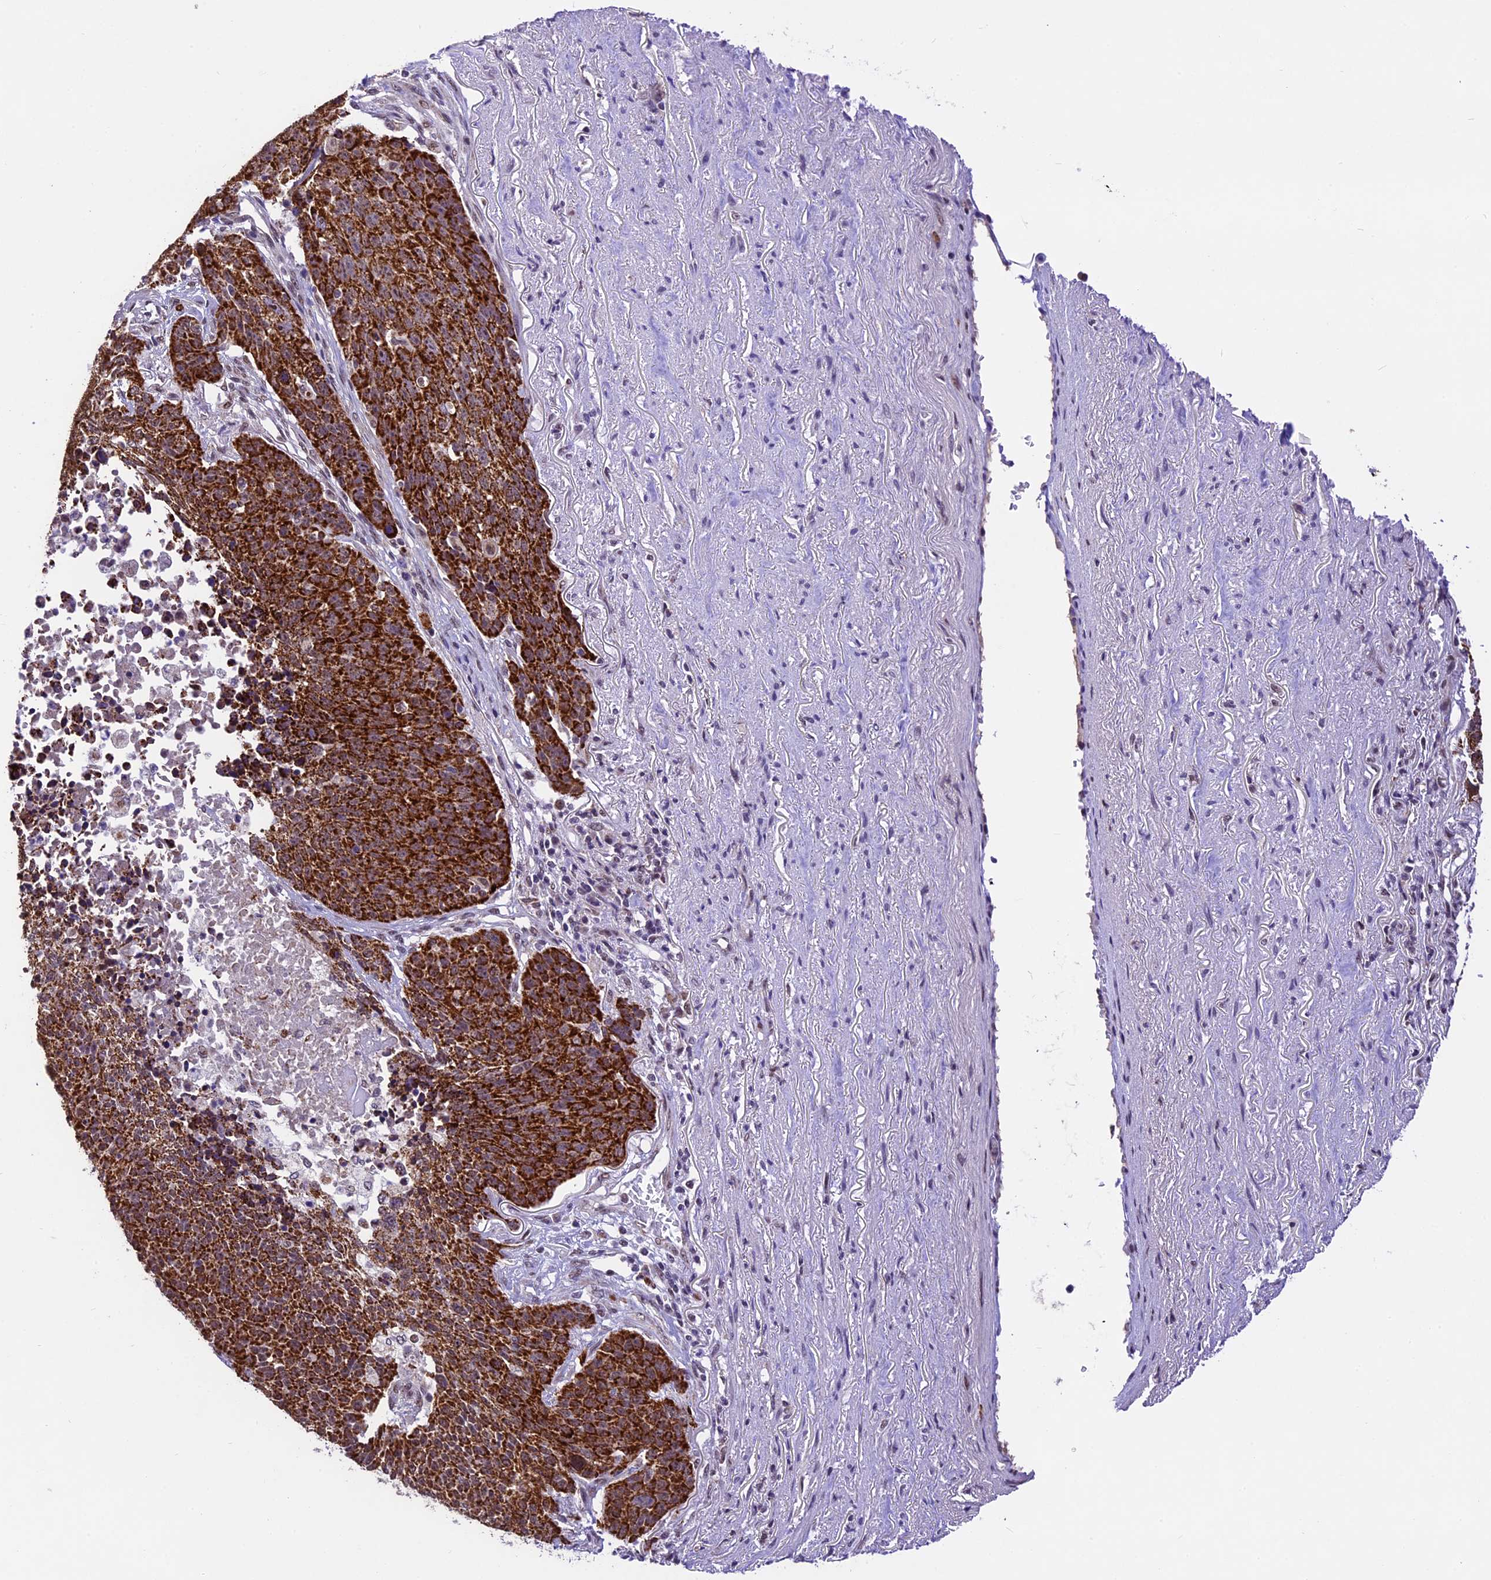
{"staining": {"intensity": "strong", "quantity": ">75%", "location": "cytoplasmic/membranous"}, "tissue": "lung cancer", "cell_type": "Tumor cells", "image_type": "cancer", "snomed": [{"axis": "morphology", "description": "Normal tissue, NOS"}, {"axis": "morphology", "description": "Squamous cell carcinoma, NOS"}, {"axis": "topography", "description": "Lymph node"}, {"axis": "topography", "description": "Lung"}], "caption": "A photomicrograph of lung squamous cell carcinoma stained for a protein displays strong cytoplasmic/membranous brown staining in tumor cells. Immunohistochemistry (ihc) stains the protein of interest in brown and the nuclei are stained blue.", "gene": "CARS2", "patient": {"sex": "male", "age": 66}}